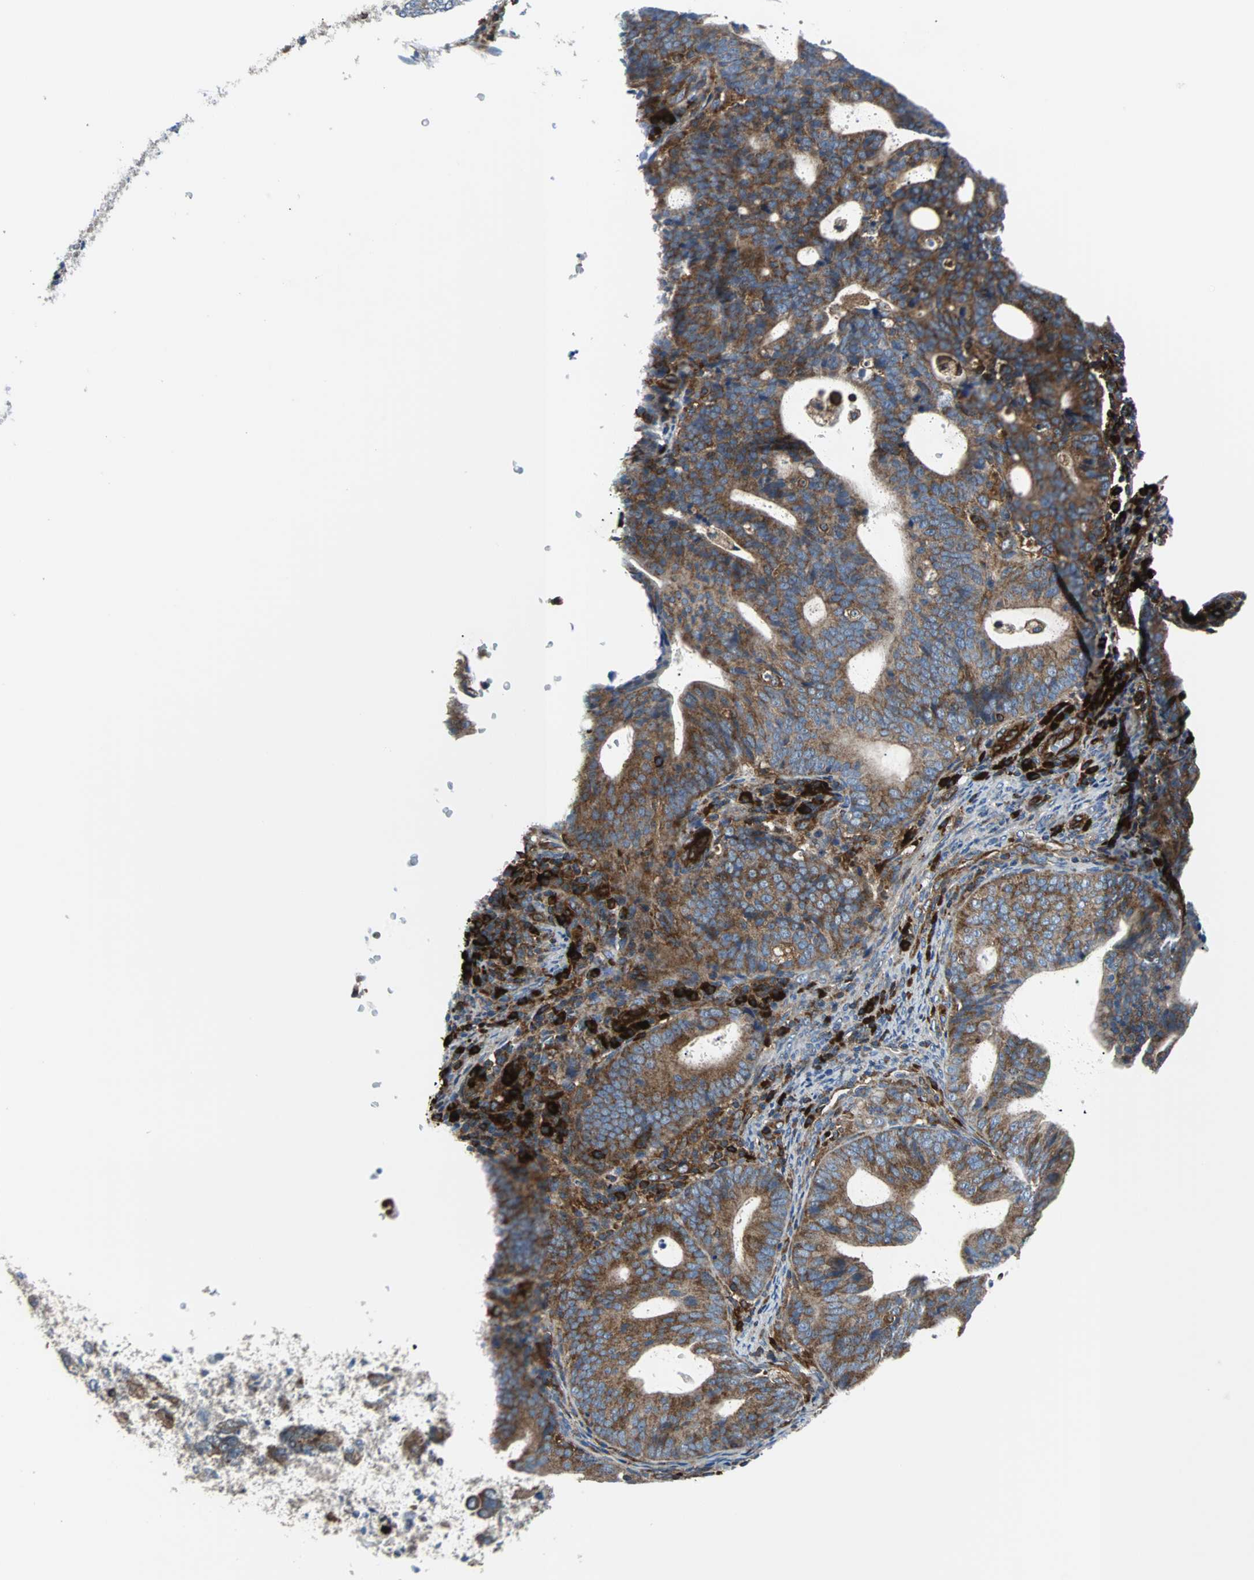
{"staining": {"intensity": "weak", "quantity": ">75%", "location": "cytoplasmic/membranous"}, "tissue": "endometrial cancer", "cell_type": "Tumor cells", "image_type": "cancer", "snomed": [{"axis": "morphology", "description": "Adenocarcinoma, NOS"}, {"axis": "topography", "description": "Uterus"}], "caption": "Protein expression analysis of endometrial cancer (adenocarcinoma) shows weak cytoplasmic/membranous staining in approximately >75% of tumor cells.", "gene": "PLCG2", "patient": {"sex": "female", "age": 83}}